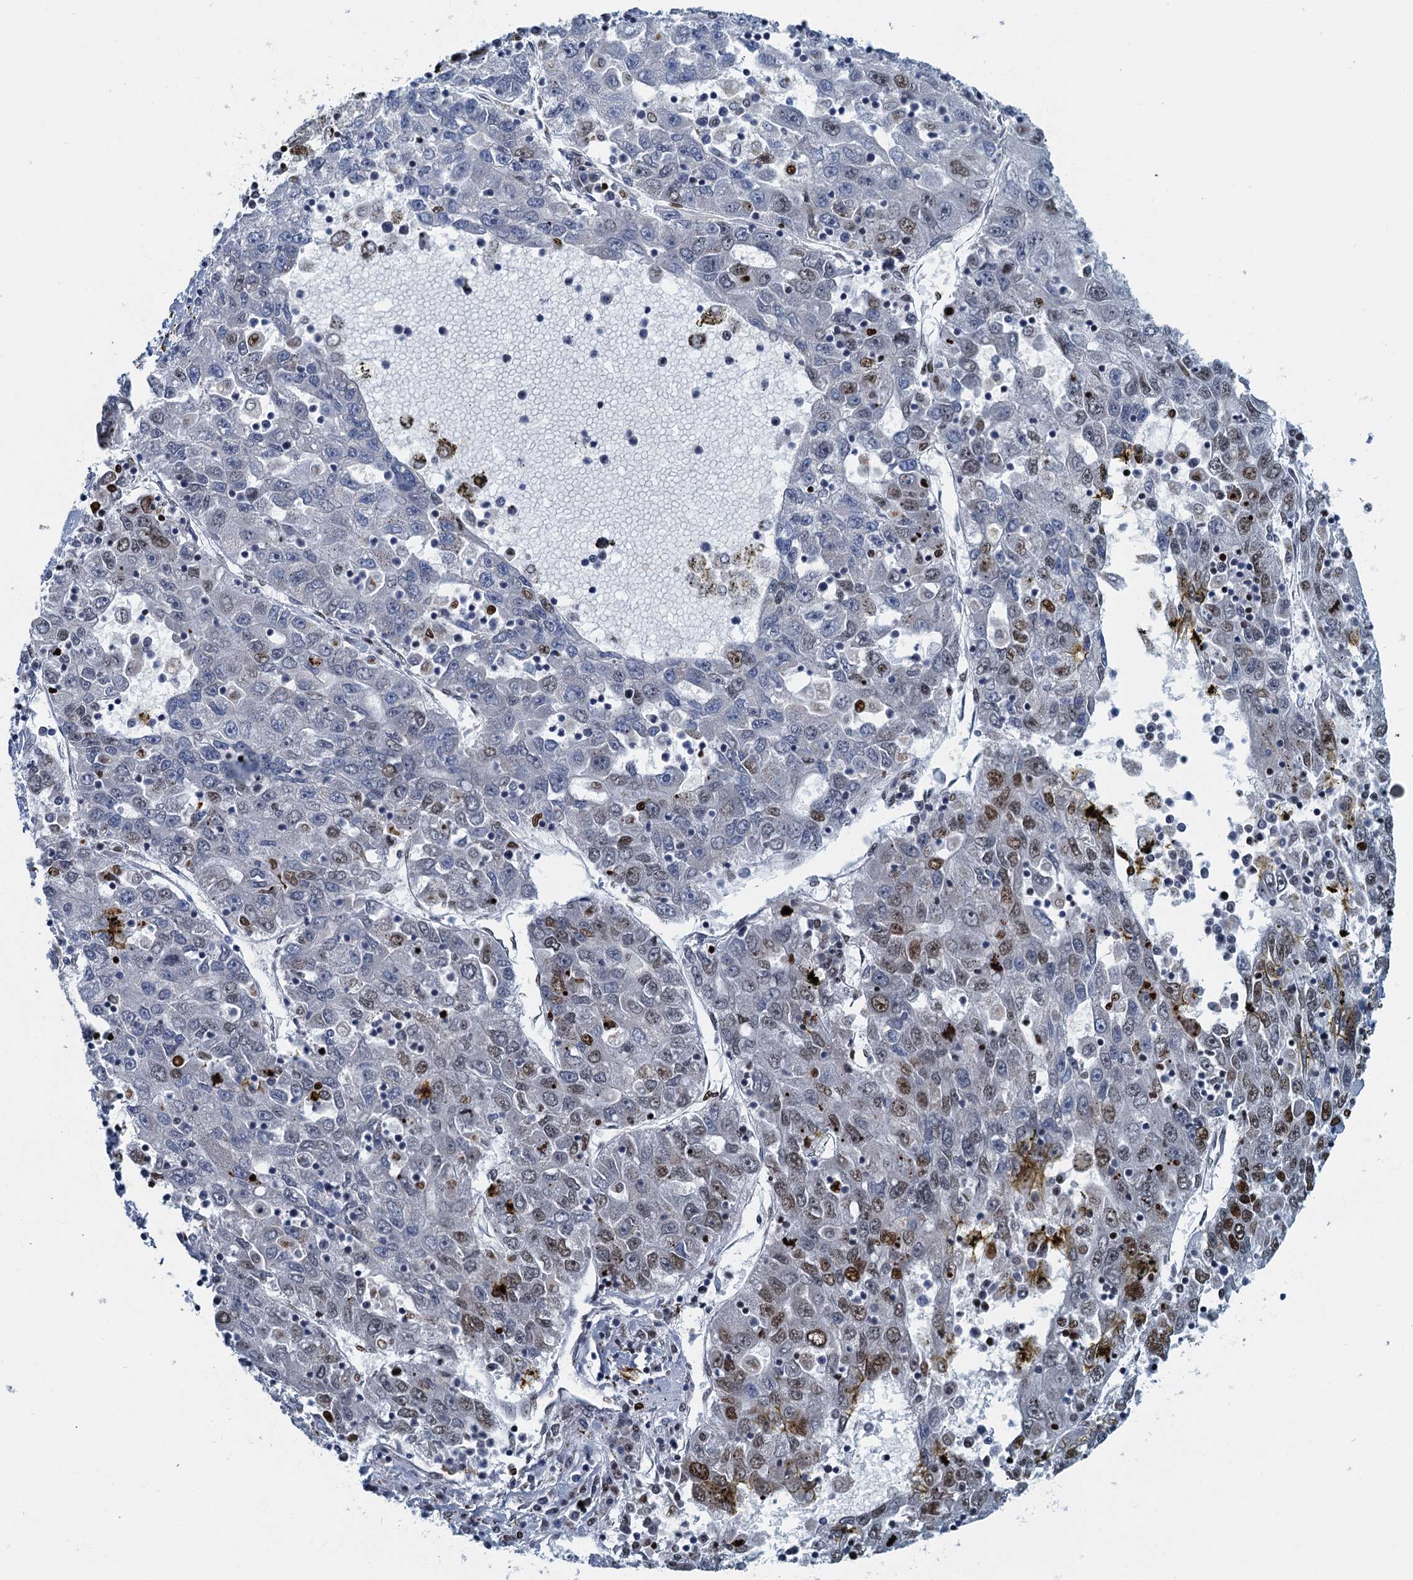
{"staining": {"intensity": "moderate", "quantity": "<25%", "location": "nuclear"}, "tissue": "liver cancer", "cell_type": "Tumor cells", "image_type": "cancer", "snomed": [{"axis": "morphology", "description": "Carcinoma, Hepatocellular, NOS"}, {"axis": "topography", "description": "Liver"}], "caption": "The image shows staining of hepatocellular carcinoma (liver), revealing moderate nuclear protein staining (brown color) within tumor cells. The staining was performed using DAB (3,3'-diaminobenzidine), with brown indicating positive protein expression. Nuclei are stained blue with hematoxylin.", "gene": "LYPD3", "patient": {"sex": "male", "age": 49}}